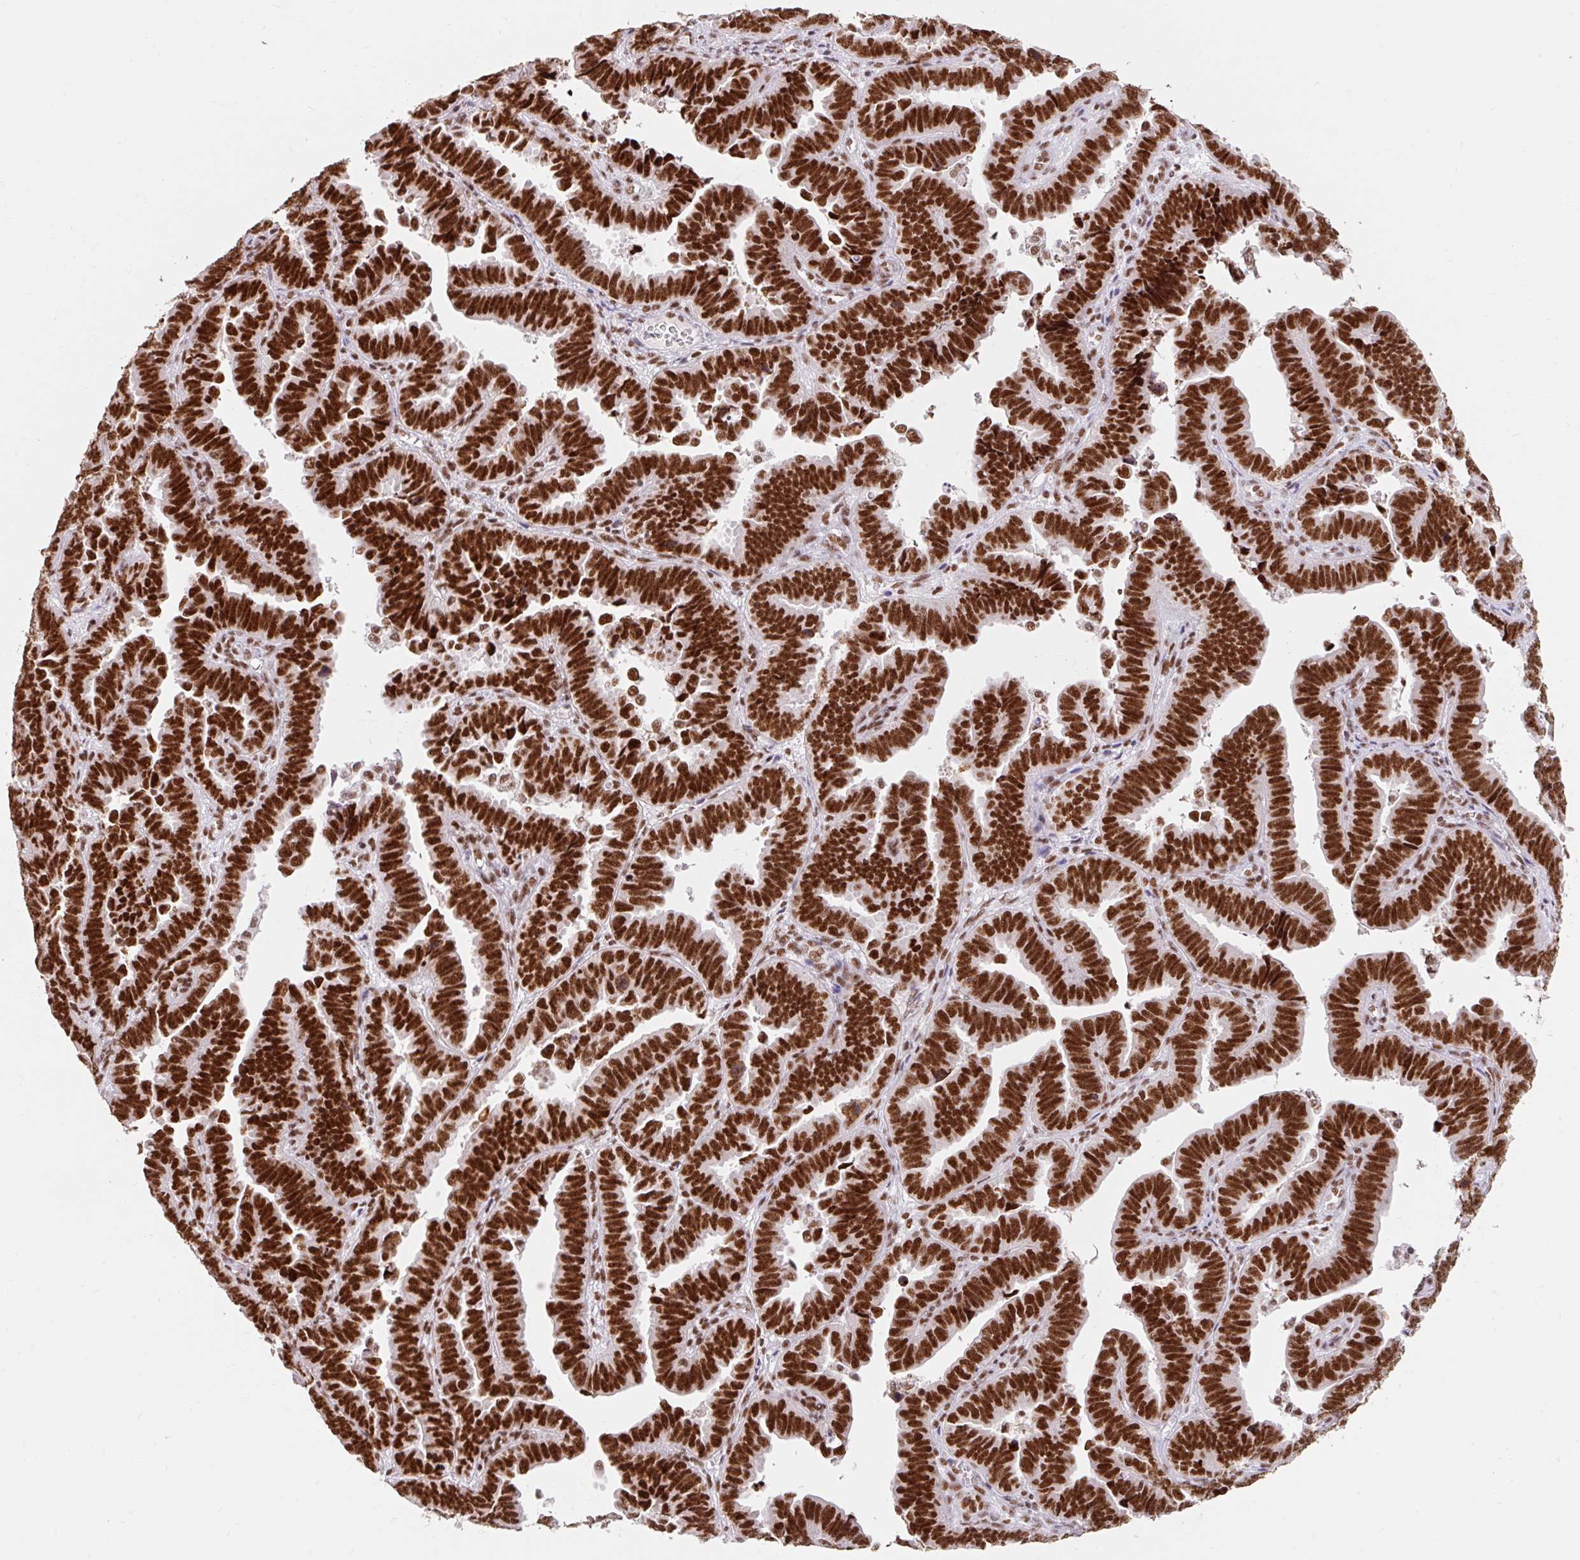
{"staining": {"intensity": "strong", "quantity": ">75%", "location": "nuclear"}, "tissue": "endometrial cancer", "cell_type": "Tumor cells", "image_type": "cancer", "snomed": [{"axis": "morphology", "description": "Adenocarcinoma, NOS"}, {"axis": "topography", "description": "Endometrium"}], "caption": "DAB (3,3'-diaminobenzidine) immunohistochemical staining of human endometrial adenocarcinoma shows strong nuclear protein expression in about >75% of tumor cells. Nuclei are stained in blue.", "gene": "SRSF10", "patient": {"sex": "female", "age": 75}}